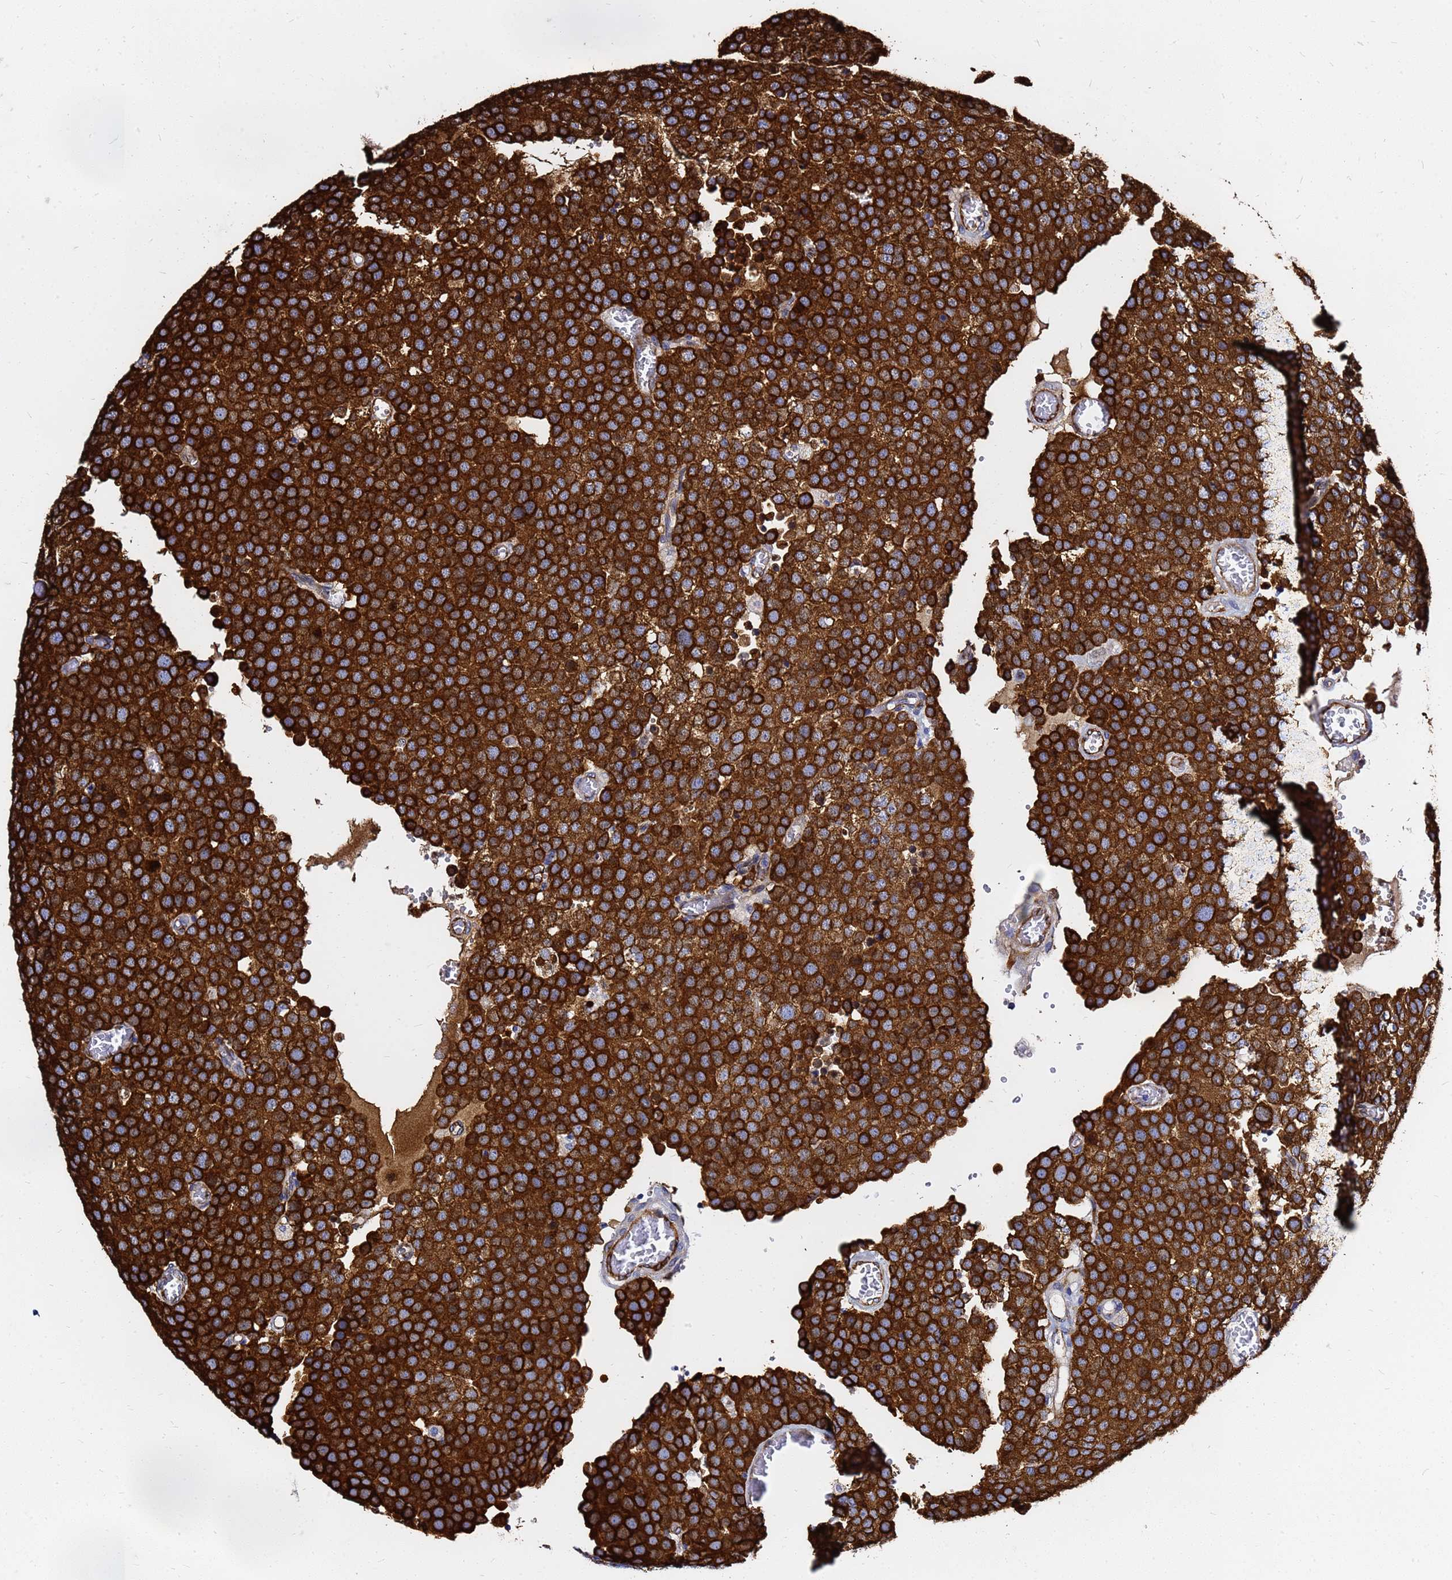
{"staining": {"intensity": "strong", "quantity": ">75%", "location": "cytoplasmic/membranous"}, "tissue": "testis cancer", "cell_type": "Tumor cells", "image_type": "cancer", "snomed": [{"axis": "morphology", "description": "Normal tissue, NOS"}, {"axis": "morphology", "description": "Seminoma, NOS"}, {"axis": "topography", "description": "Testis"}], "caption": "Strong cytoplasmic/membranous protein expression is identified in about >75% of tumor cells in testis seminoma. Nuclei are stained in blue.", "gene": "TUBA8", "patient": {"sex": "male", "age": 71}}